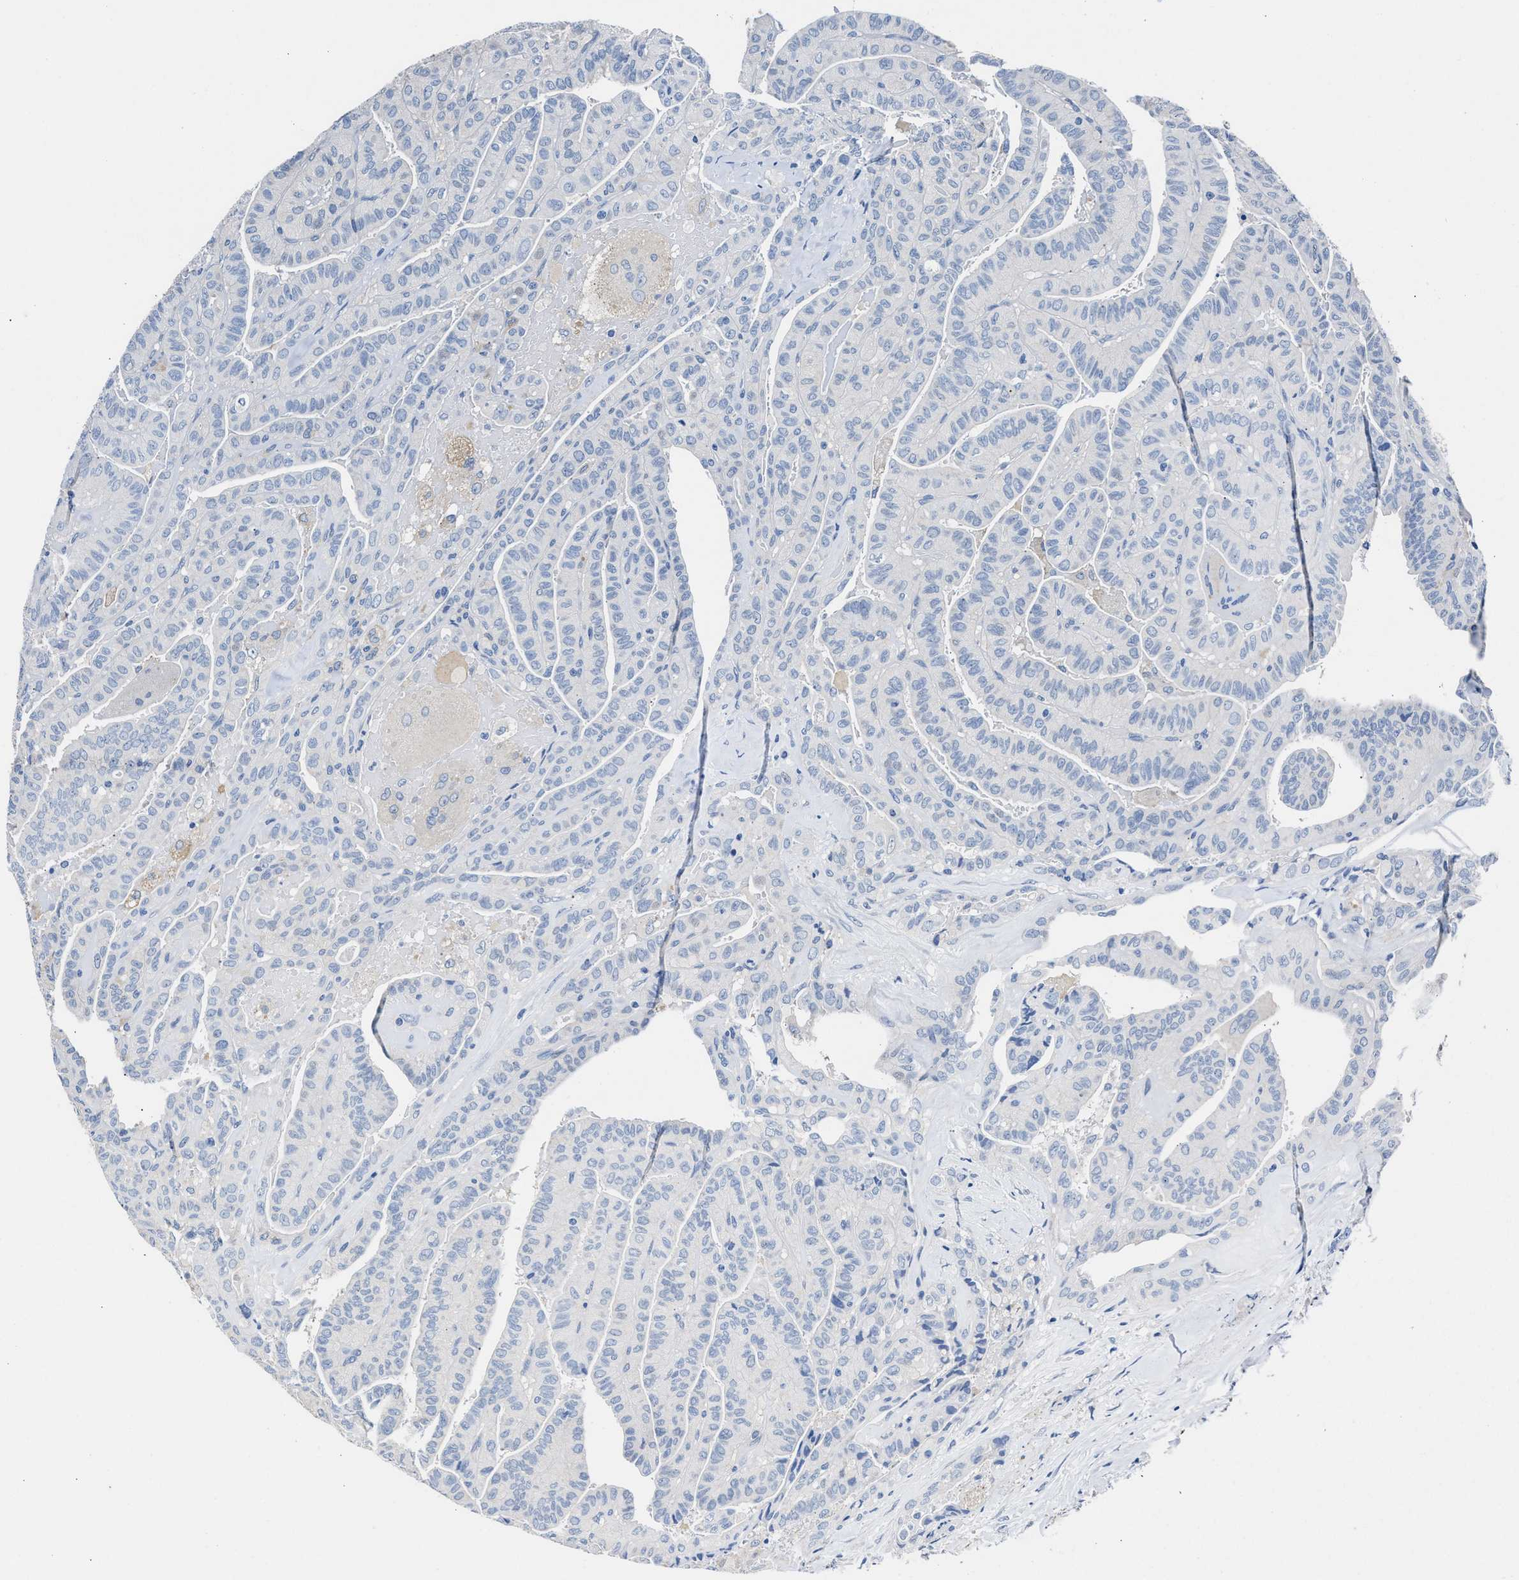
{"staining": {"intensity": "negative", "quantity": "none", "location": "none"}, "tissue": "thyroid cancer", "cell_type": "Tumor cells", "image_type": "cancer", "snomed": [{"axis": "morphology", "description": "Papillary adenocarcinoma, NOS"}, {"axis": "topography", "description": "Thyroid gland"}], "caption": "IHC of human thyroid cancer displays no positivity in tumor cells.", "gene": "GSTM1", "patient": {"sex": "male", "age": 77}}